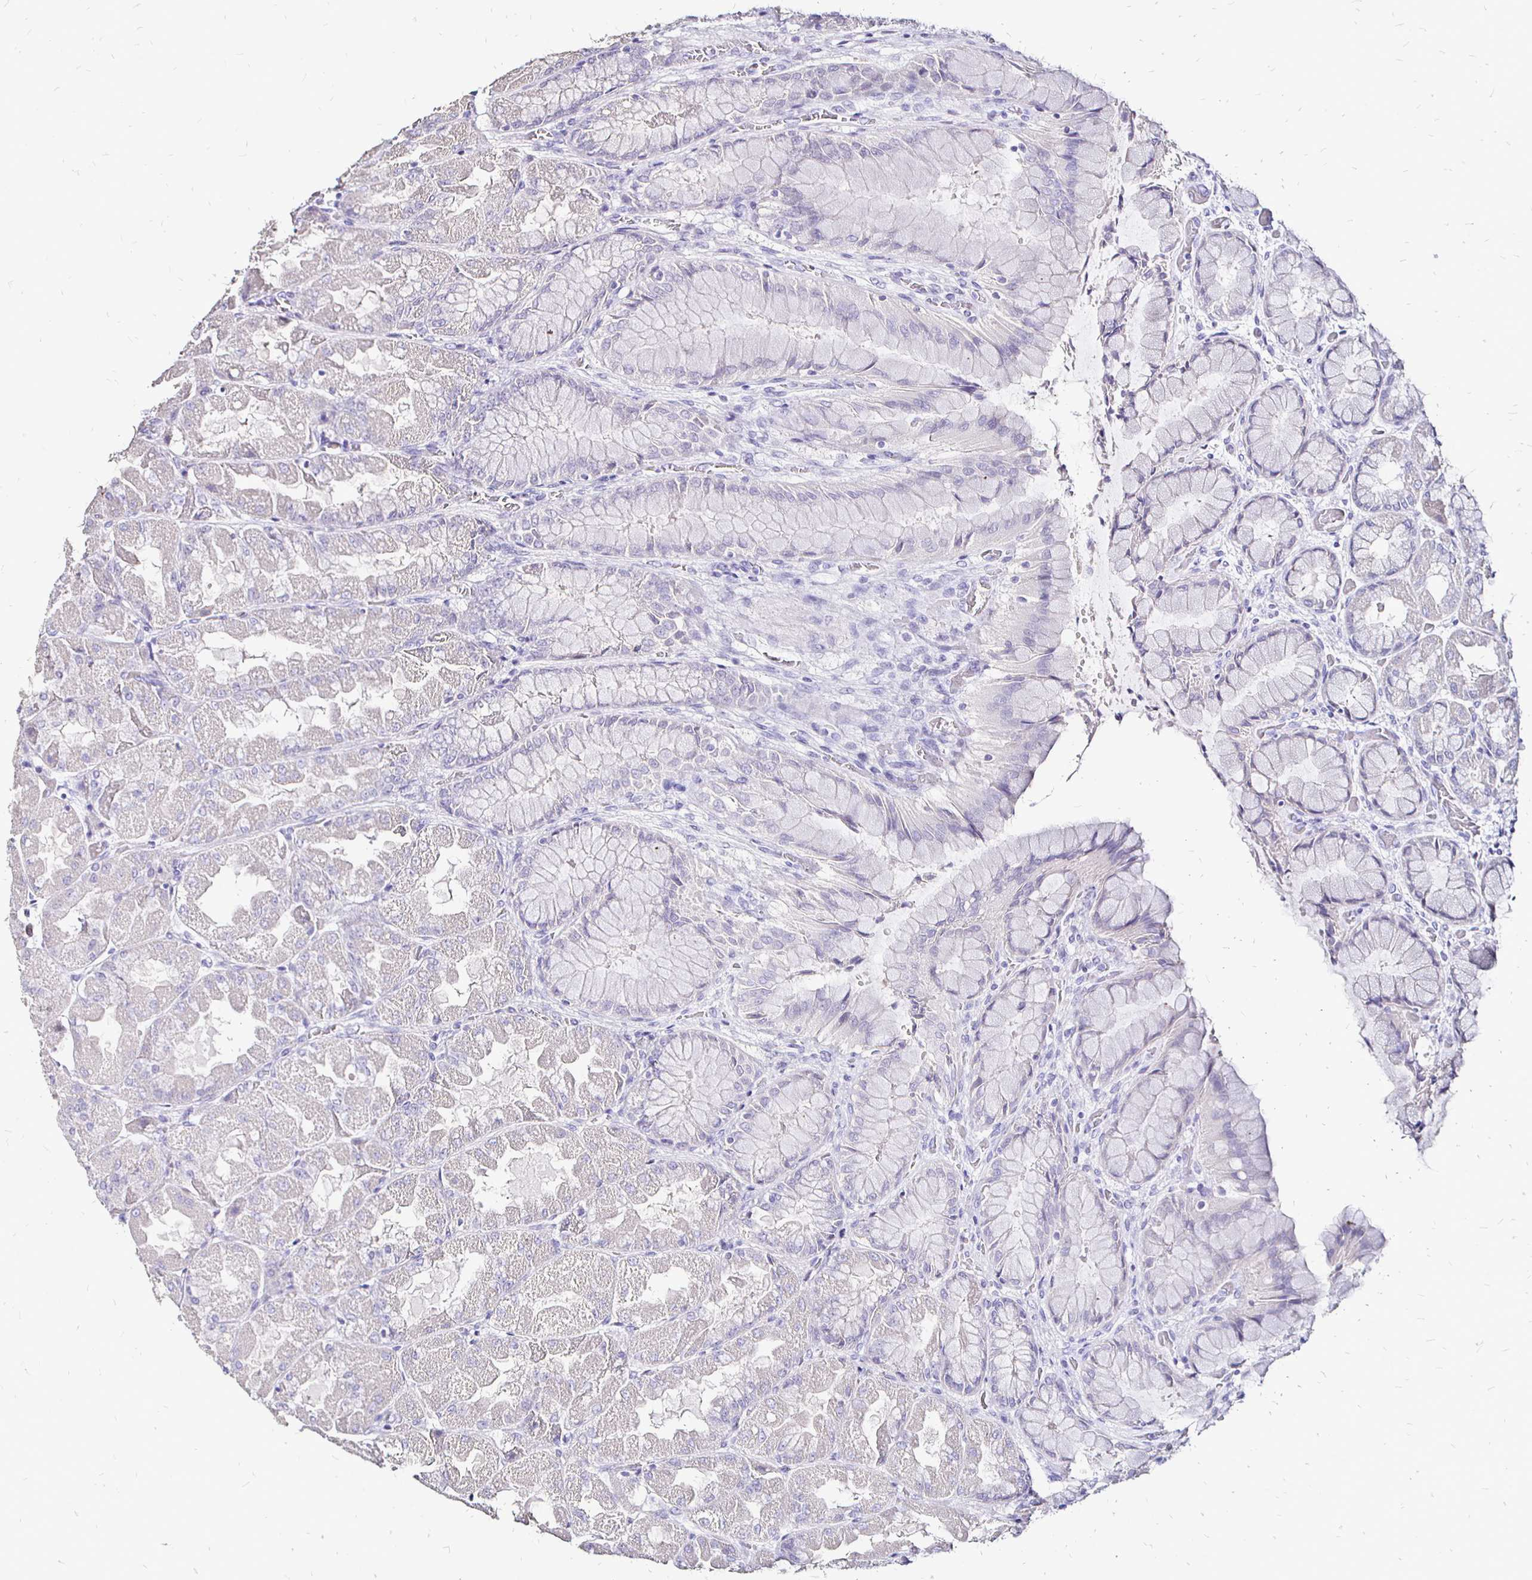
{"staining": {"intensity": "negative", "quantity": "none", "location": "none"}, "tissue": "stomach", "cell_type": "Glandular cells", "image_type": "normal", "snomed": [{"axis": "morphology", "description": "Normal tissue, NOS"}, {"axis": "topography", "description": "Stomach"}], "caption": "Immunohistochemical staining of normal stomach demonstrates no significant expression in glandular cells. (IHC, brightfield microscopy, high magnification).", "gene": "IRGC", "patient": {"sex": "female", "age": 61}}